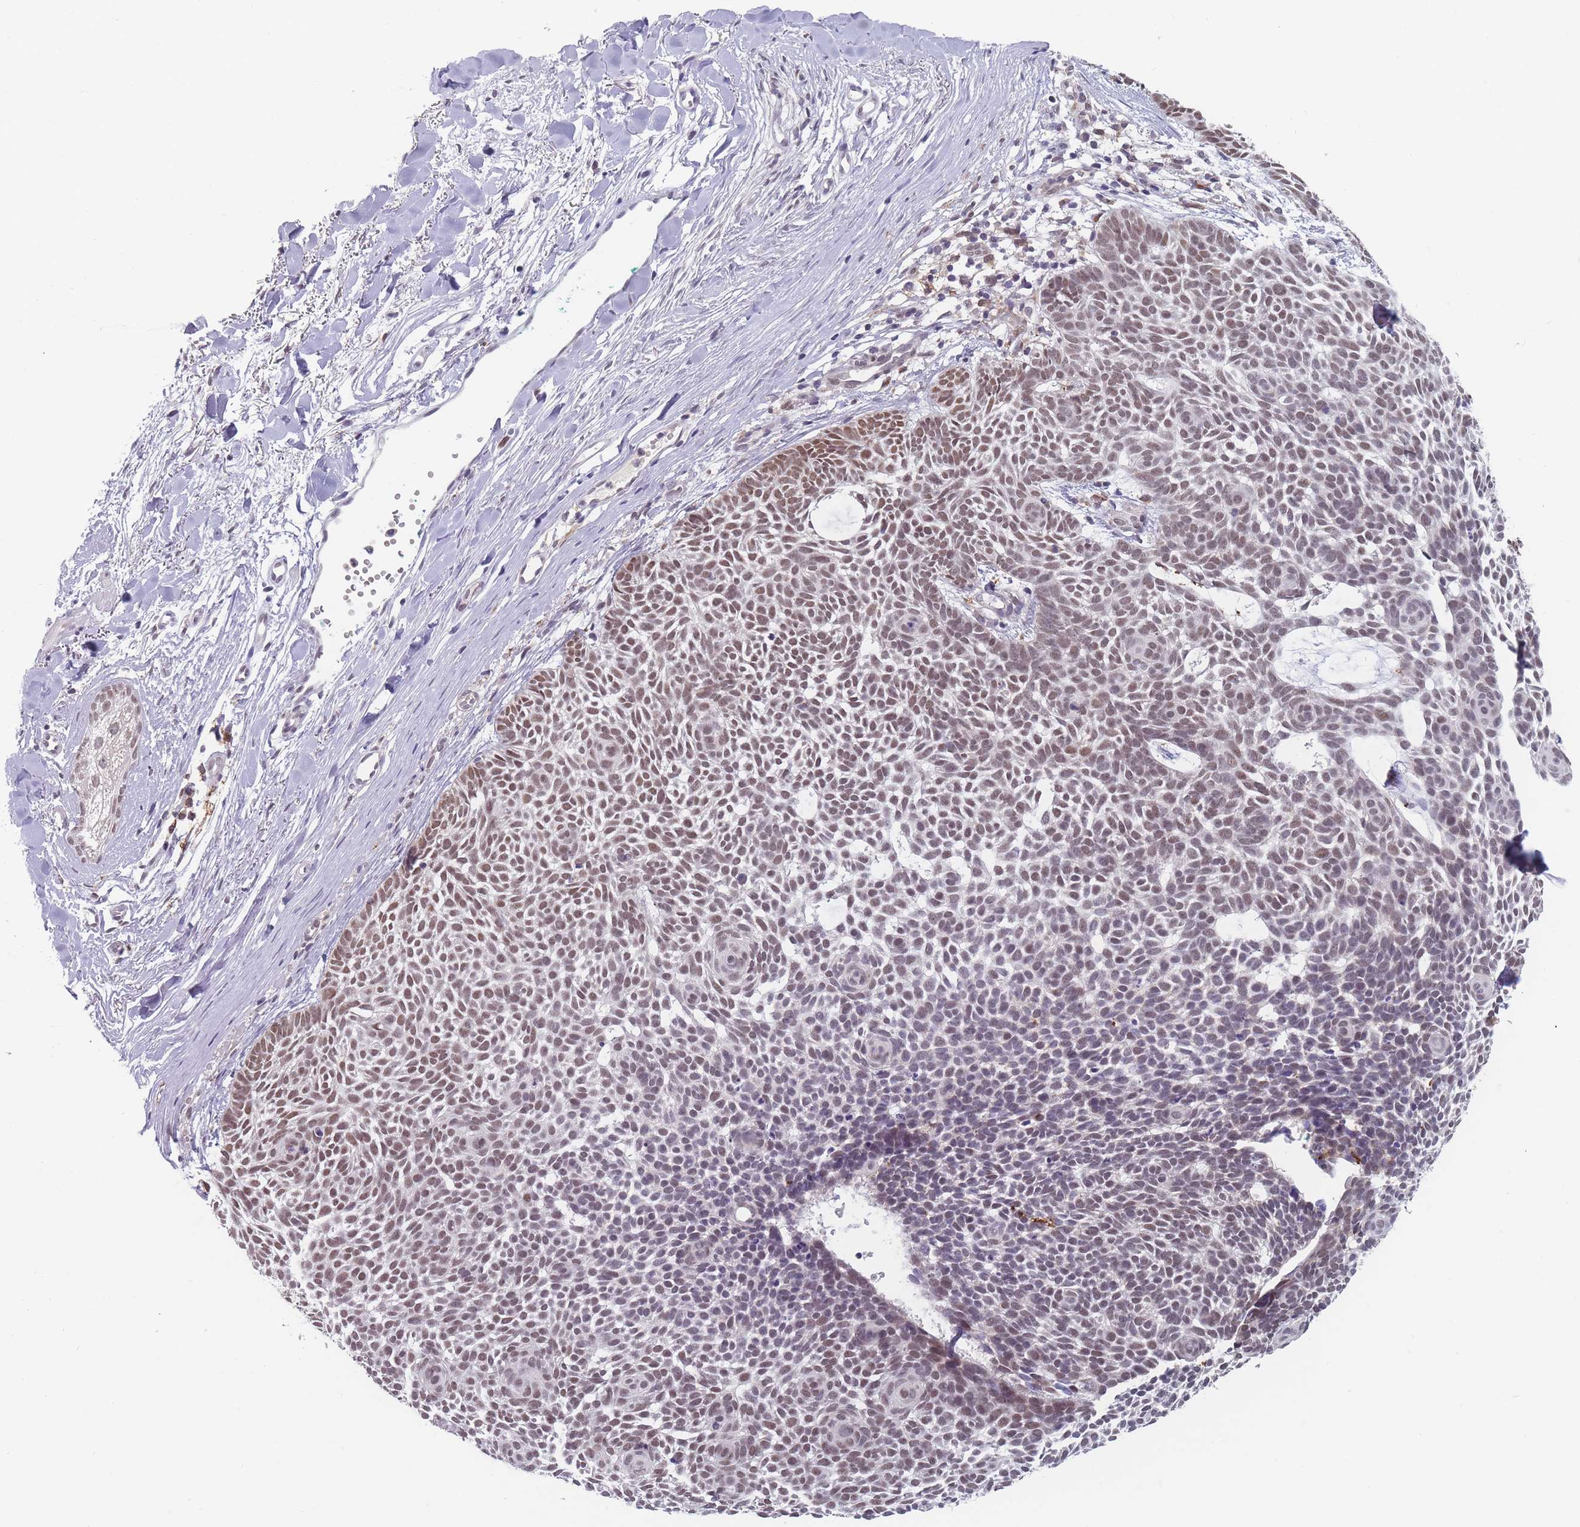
{"staining": {"intensity": "moderate", "quantity": "25%-75%", "location": "nuclear"}, "tissue": "skin cancer", "cell_type": "Tumor cells", "image_type": "cancer", "snomed": [{"axis": "morphology", "description": "Basal cell carcinoma"}, {"axis": "topography", "description": "Skin"}], "caption": "Immunohistochemical staining of skin basal cell carcinoma exhibits medium levels of moderate nuclear protein expression in about 25%-75% of tumor cells.", "gene": "PEX7", "patient": {"sex": "male", "age": 61}}